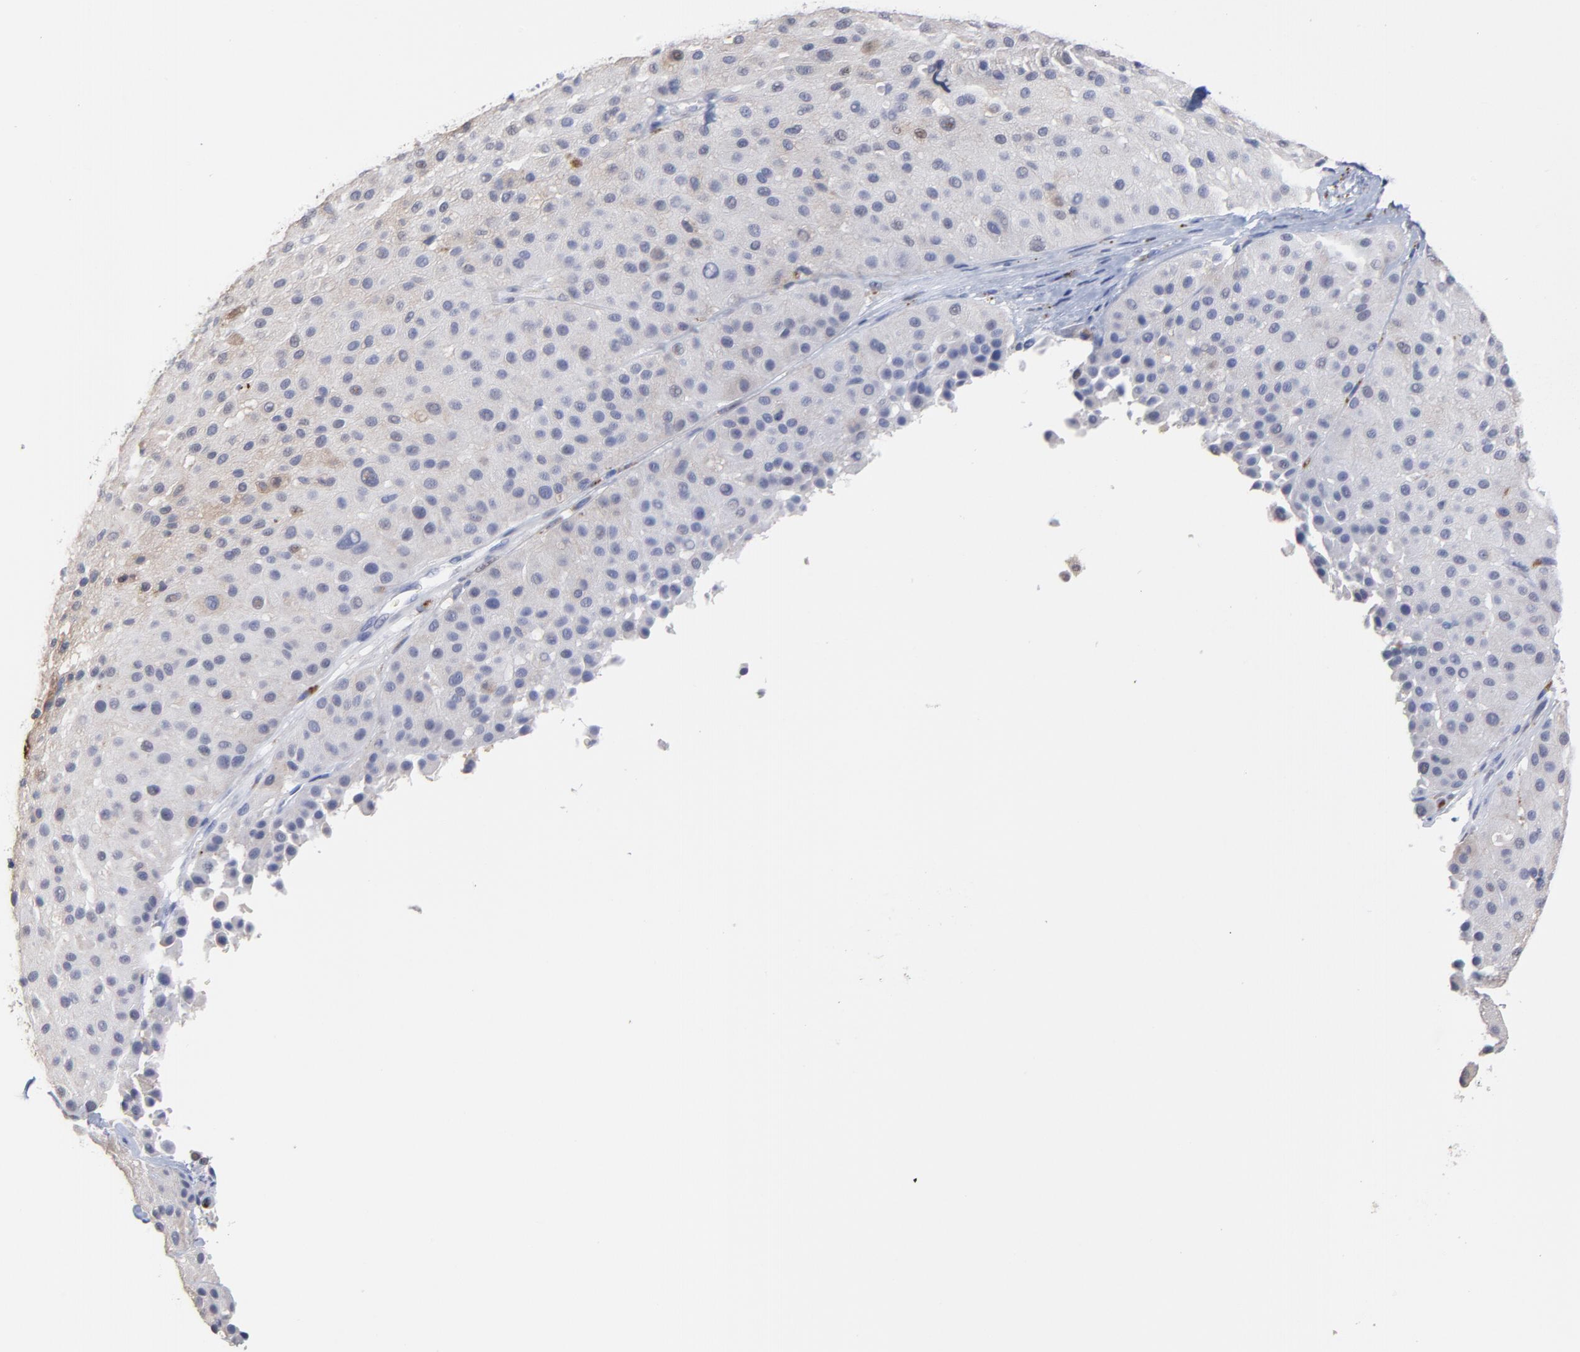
{"staining": {"intensity": "weak", "quantity": "25%-75%", "location": "cytoplasmic/membranous"}, "tissue": "melanoma", "cell_type": "Tumor cells", "image_type": "cancer", "snomed": [{"axis": "morphology", "description": "Normal tissue, NOS"}, {"axis": "morphology", "description": "Malignant melanoma, Metastatic site"}, {"axis": "topography", "description": "Skin"}], "caption": "IHC of melanoma exhibits low levels of weak cytoplasmic/membranous positivity in approximately 25%-75% of tumor cells.", "gene": "SMARCA1", "patient": {"sex": "male", "age": 41}}